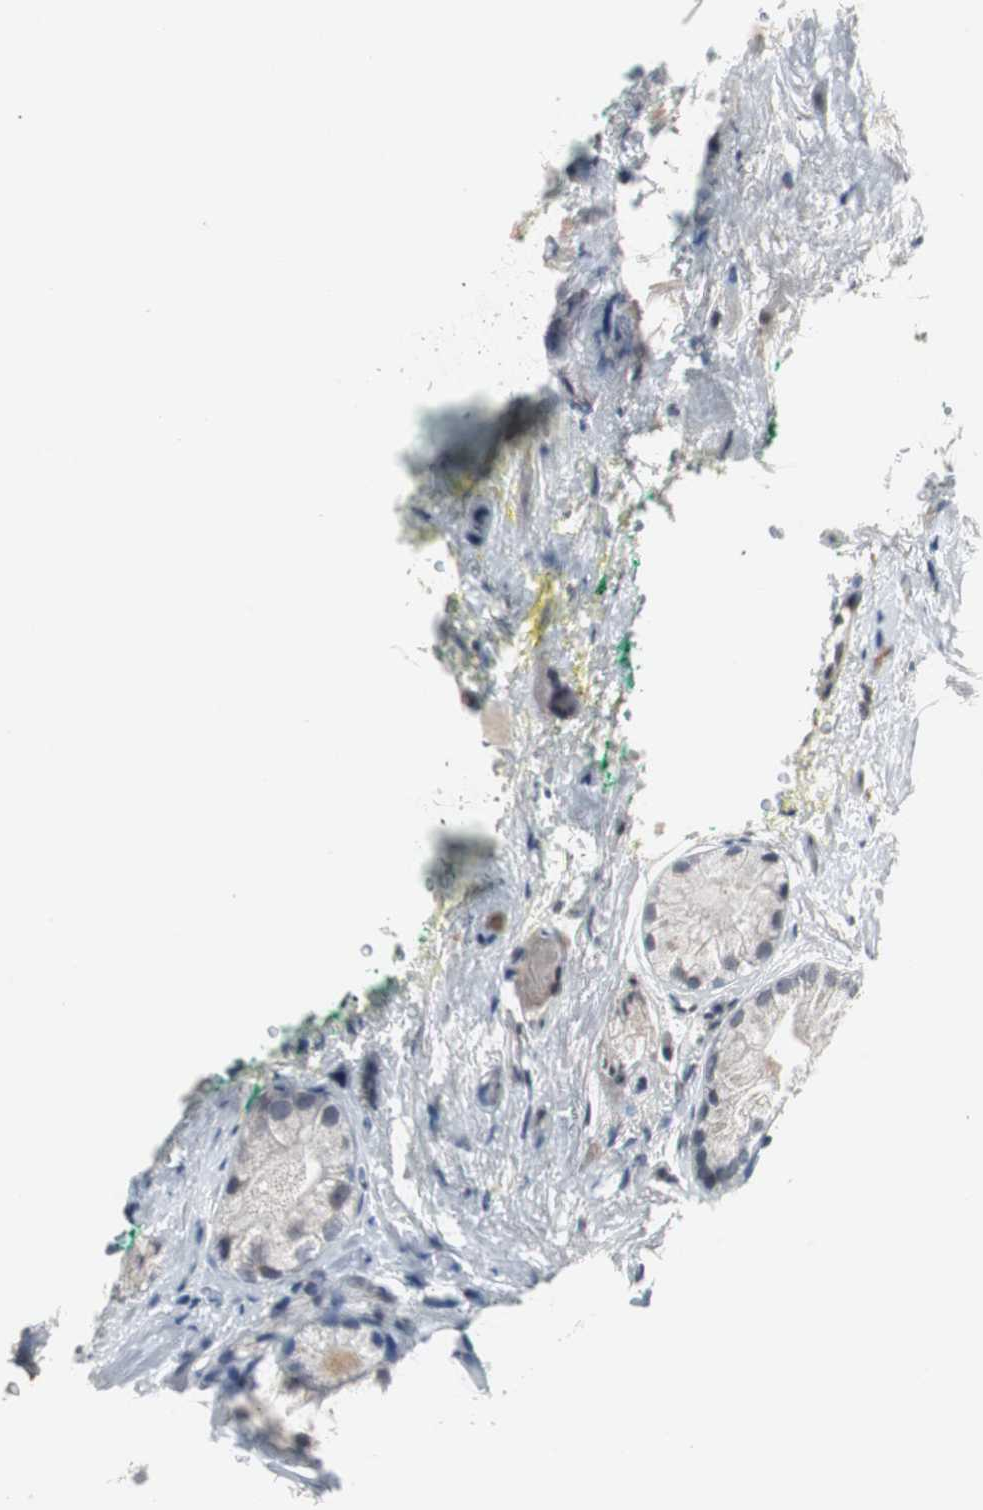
{"staining": {"intensity": "negative", "quantity": "none", "location": "none"}, "tissue": "prostate cancer", "cell_type": "Tumor cells", "image_type": "cancer", "snomed": [{"axis": "morphology", "description": "Adenocarcinoma, Low grade"}, {"axis": "topography", "description": "Prostate"}], "caption": "Immunohistochemistry of prostate adenocarcinoma (low-grade) displays no expression in tumor cells.", "gene": "ZNF396", "patient": {"sex": "male", "age": 69}}